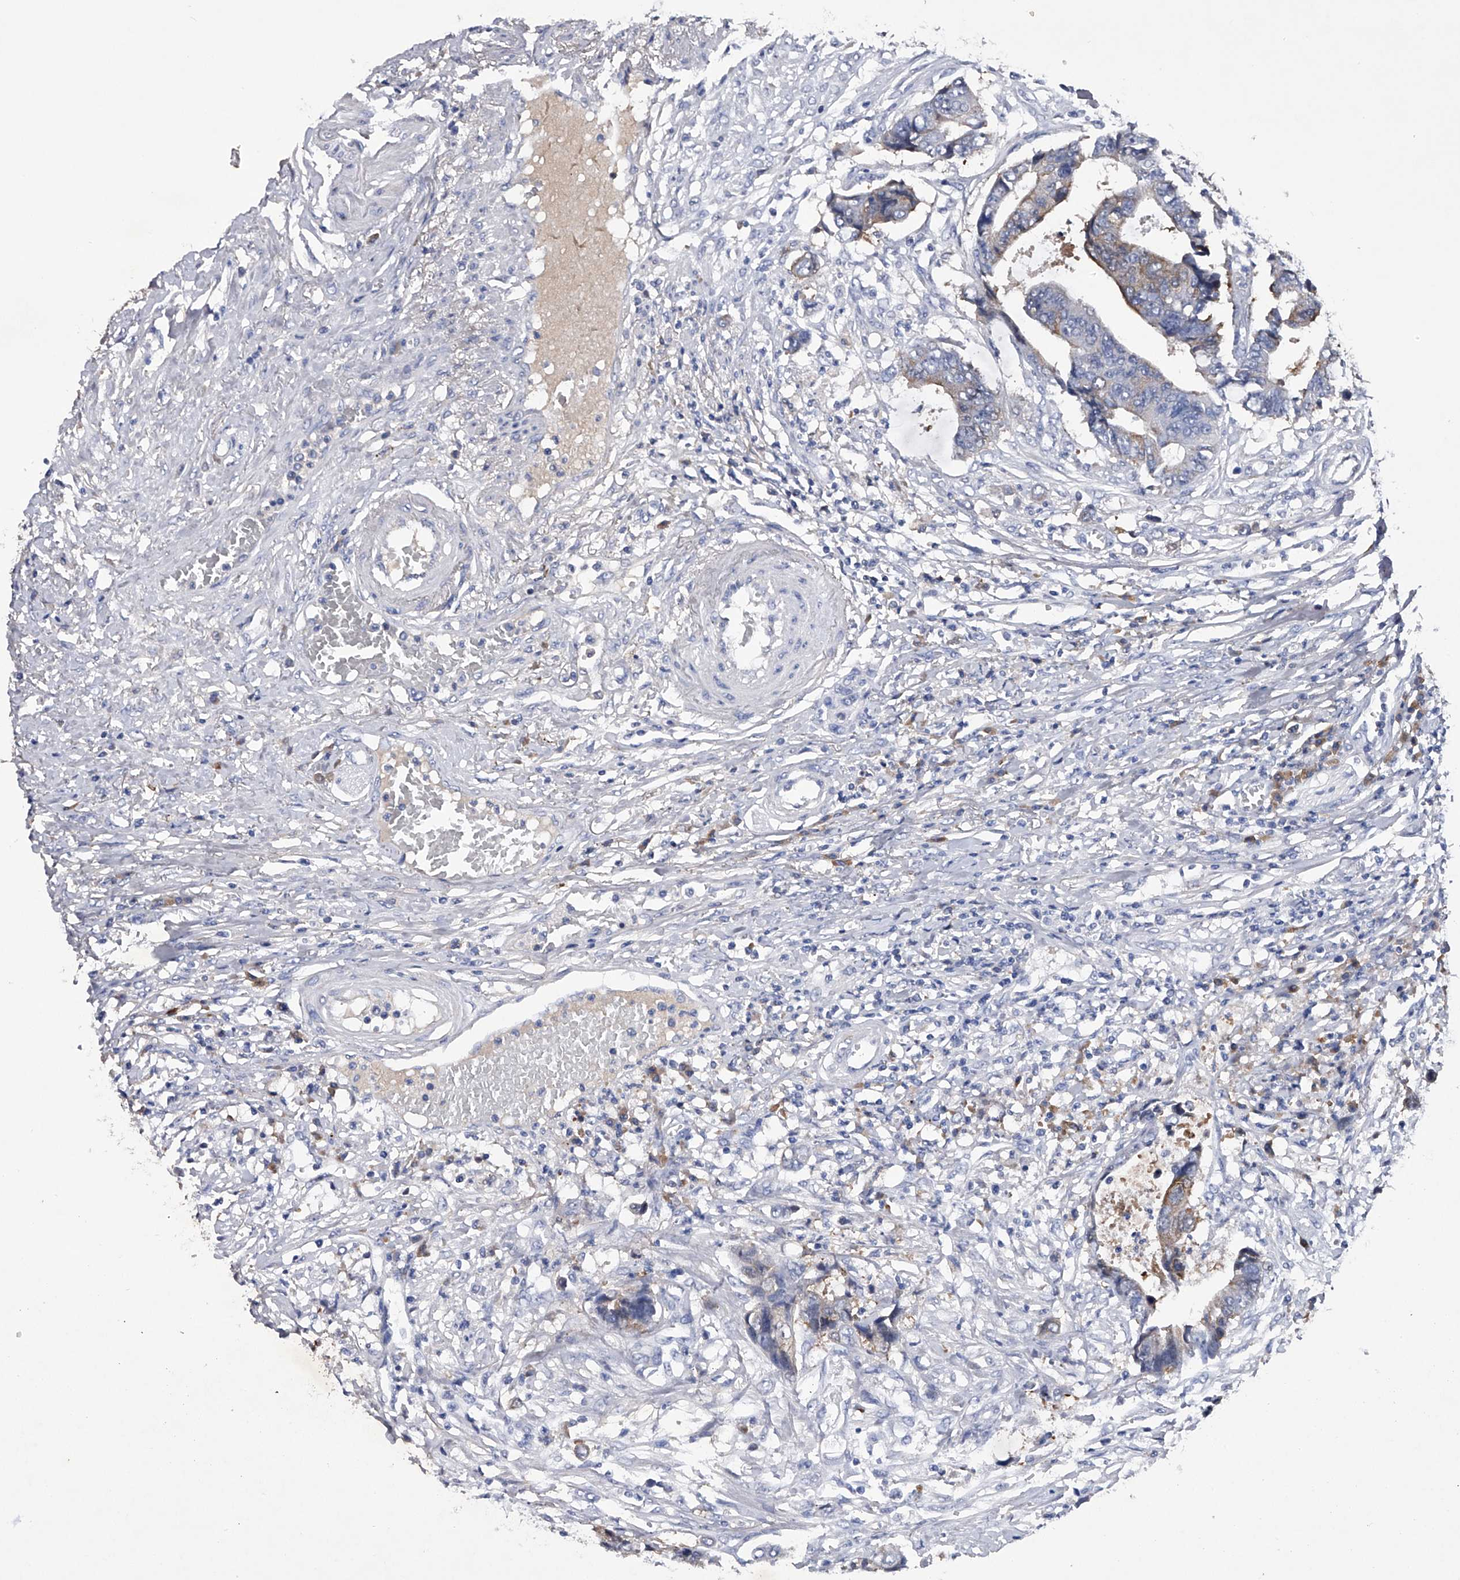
{"staining": {"intensity": "weak", "quantity": "<25%", "location": "cytoplasmic/membranous"}, "tissue": "colorectal cancer", "cell_type": "Tumor cells", "image_type": "cancer", "snomed": [{"axis": "morphology", "description": "Adenocarcinoma, NOS"}, {"axis": "topography", "description": "Rectum"}], "caption": "Tumor cells show no significant expression in colorectal cancer.", "gene": "ASNS", "patient": {"sex": "male", "age": 84}}